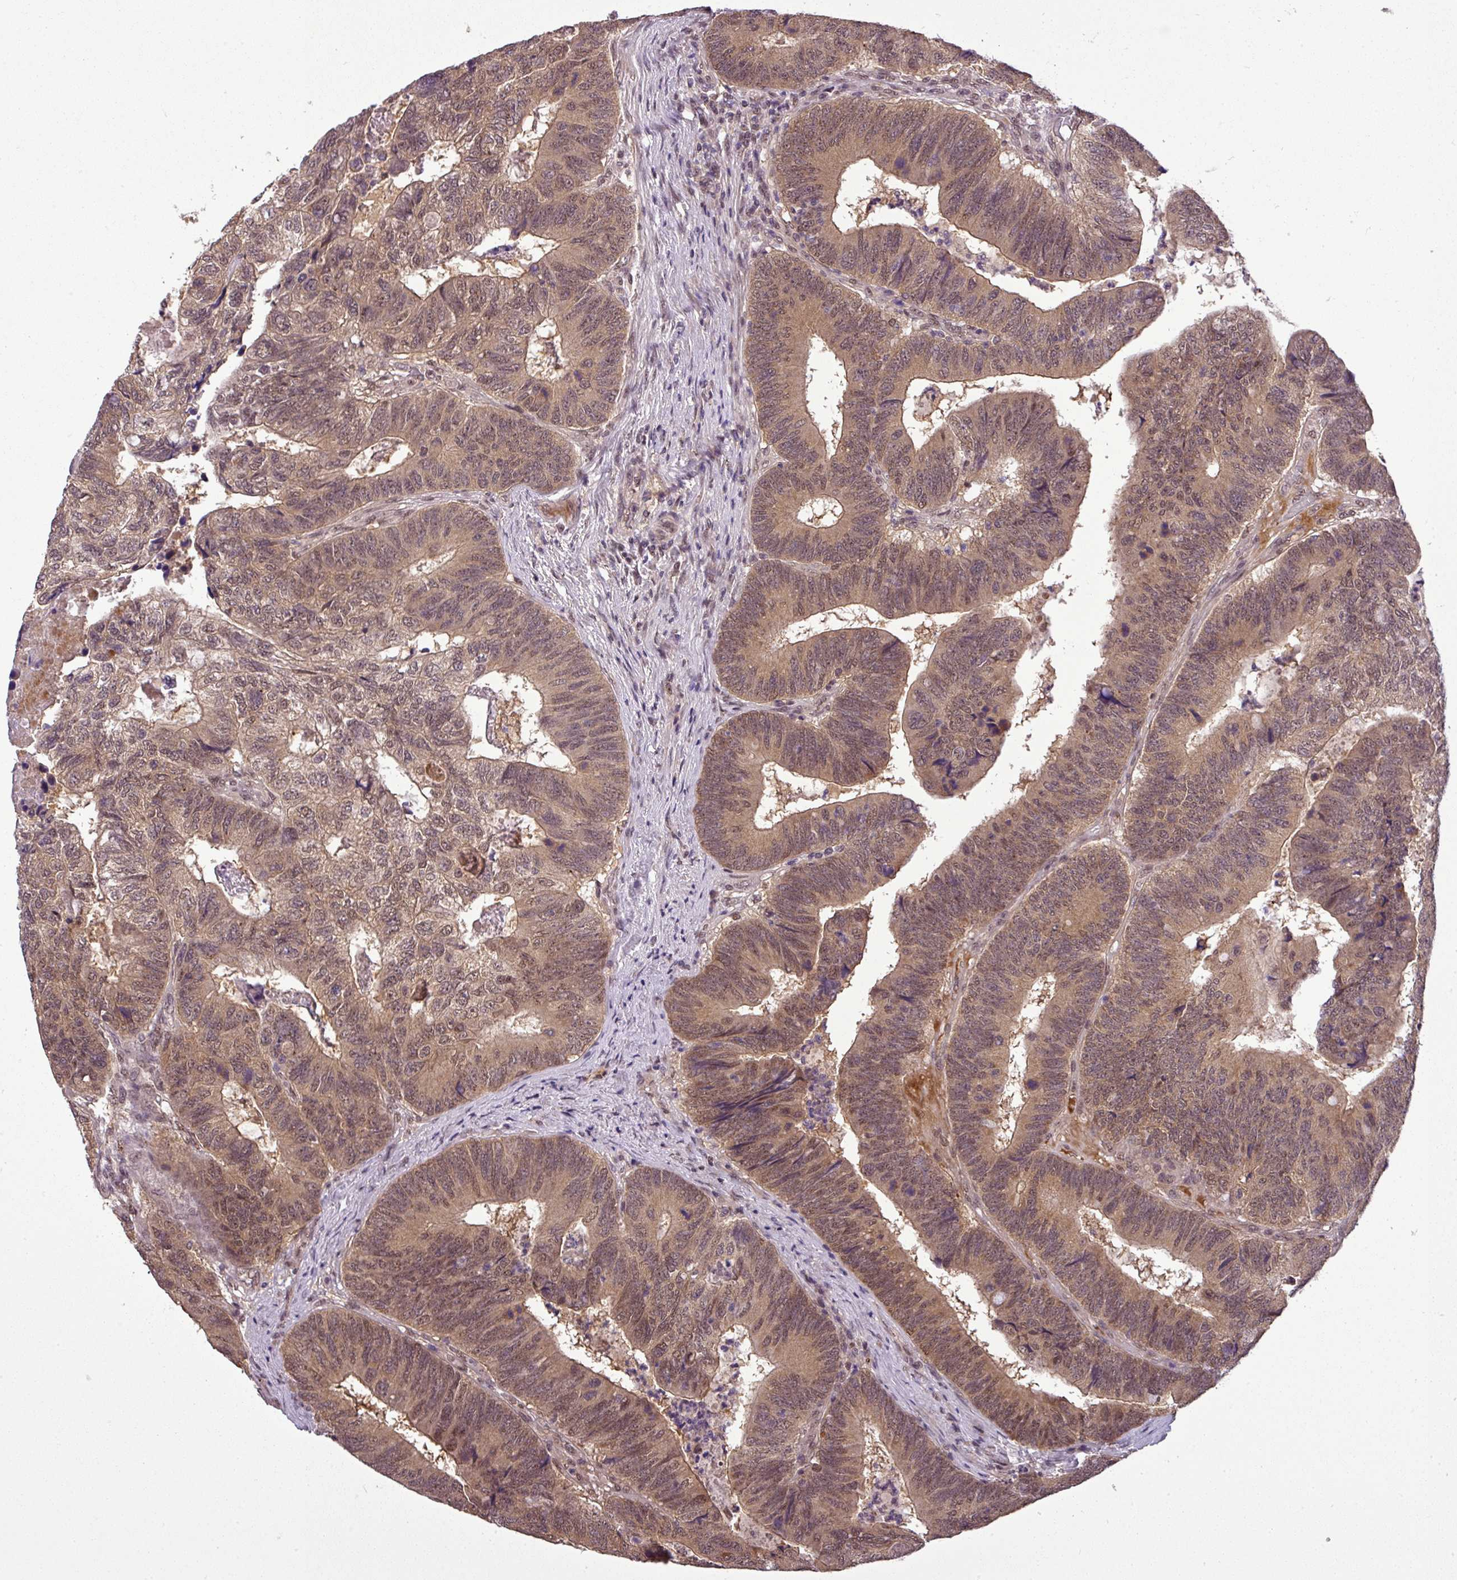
{"staining": {"intensity": "moderate", "quantity": ">75%", "location": "cytoplasmic/membranous,nuclear"}, "tissue": "colorectal cancer", "cell_type": "Tumor cells", "image_type": "cancer", "snomed": [{"axis": "morphology", "description": "Adenocarcinoma, NOS"}, {"axis": "topography", "description": "Colon"}], "caption": "High-magnification brightfield microscopy of adenocarcinoma (colorectal) stained with DAB (brown) and counterstained with hematoxylin (blue). tumor cells exhibit moderate cytoplasmic/membranous and nuclear positivity is present in about>75% of cells. (Brightfield microscopy of DAB IHC at high magnification).", "gene": "MFHAS1", "patient": {"sex": "female", "age": 67}}